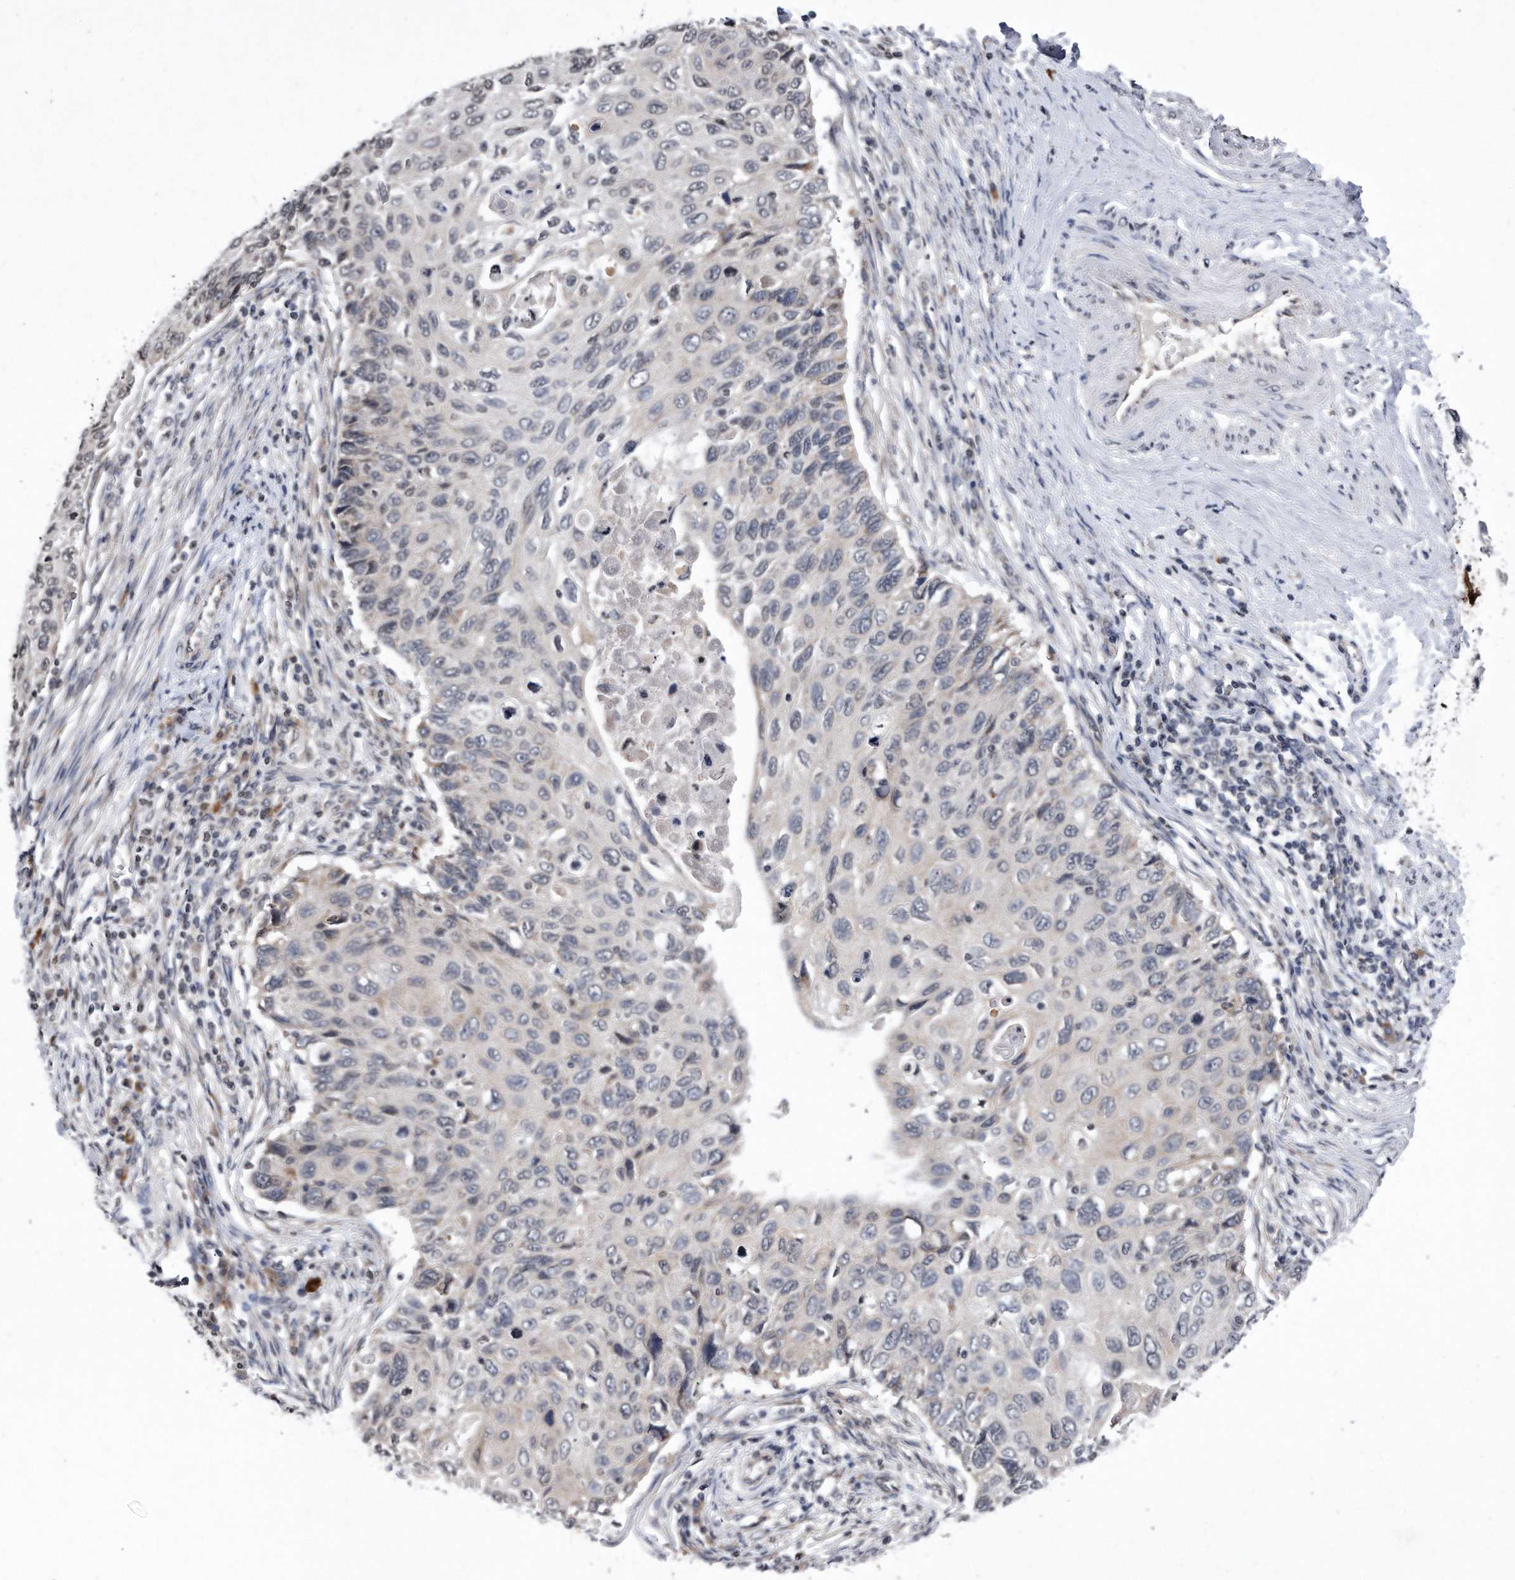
{"staining": {"intensity": "negative", "quantity": "none", "location": "none"}, "tissue": "cervical cancer", "cell_type": "Tumor cells", "image_type": "cancer", "snomed": [{"axis": "morphology", "description": "Squamous cell carcinoma, NOS"}, {"axis": "topography", "description": "Cervix"}], "caption": "This is an immunohistochemistry (IHC) photomicrograph of squamous cell carcinoma (cervical). There is no staining in tumor cells.", "gene": "DAB1", "patient": {"sex": "female", "age": 70}}